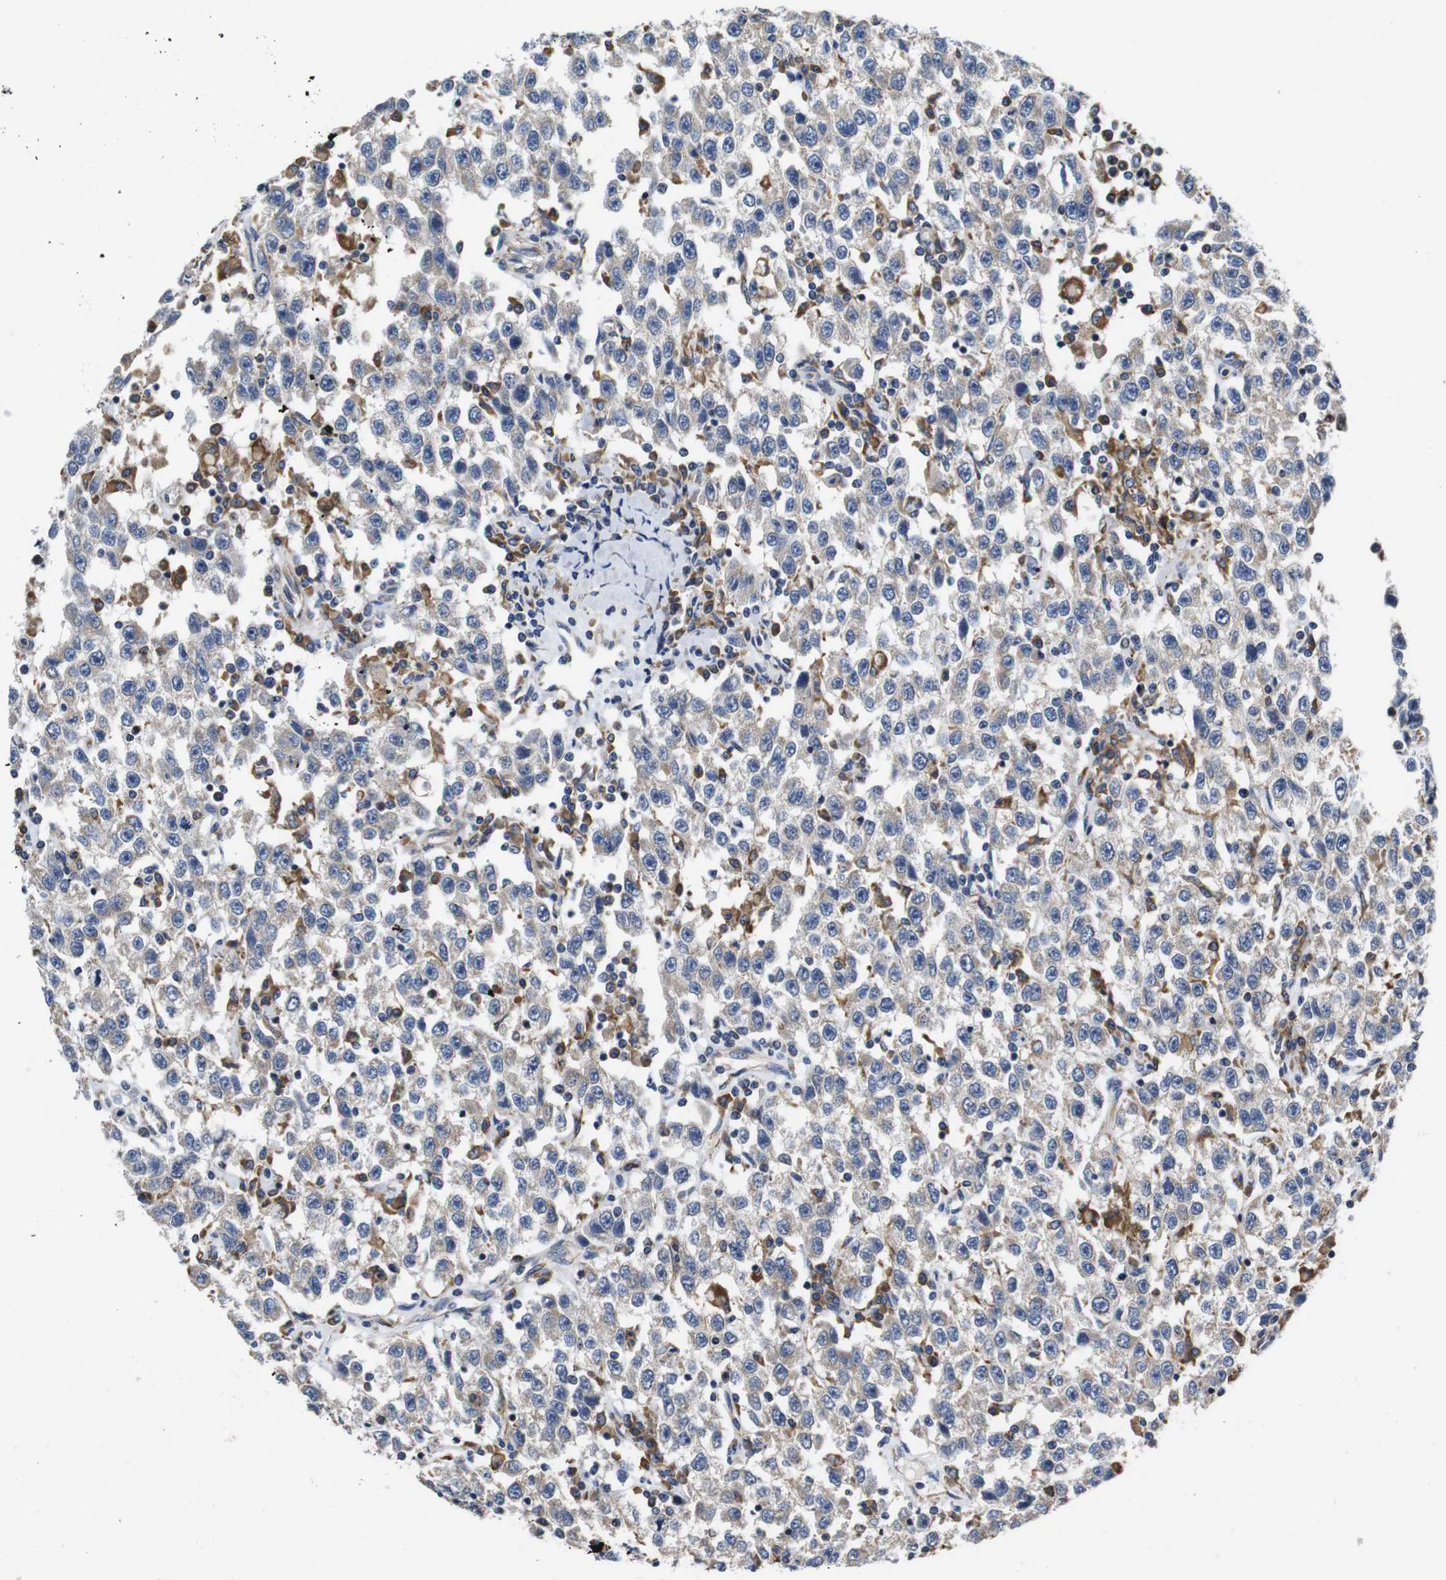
{"staining": {"intensity": "weak", "quantity": "<25%", "location": "cytoplasmic/membranous"}, "tissue": "testis cancer", "cell_type": "Tumor cells", "image_type": "cancer", "snomed": [{"axis": "morphology", "description": "Seminoma, NOS"}, {"axis": "topography", "description": "Testis"}], "caption": "Tumor cells are negative for brown protein staining in testis cancer.", "gene": "MARCHF7", "patient": {"sex": "male", "age": 41}}